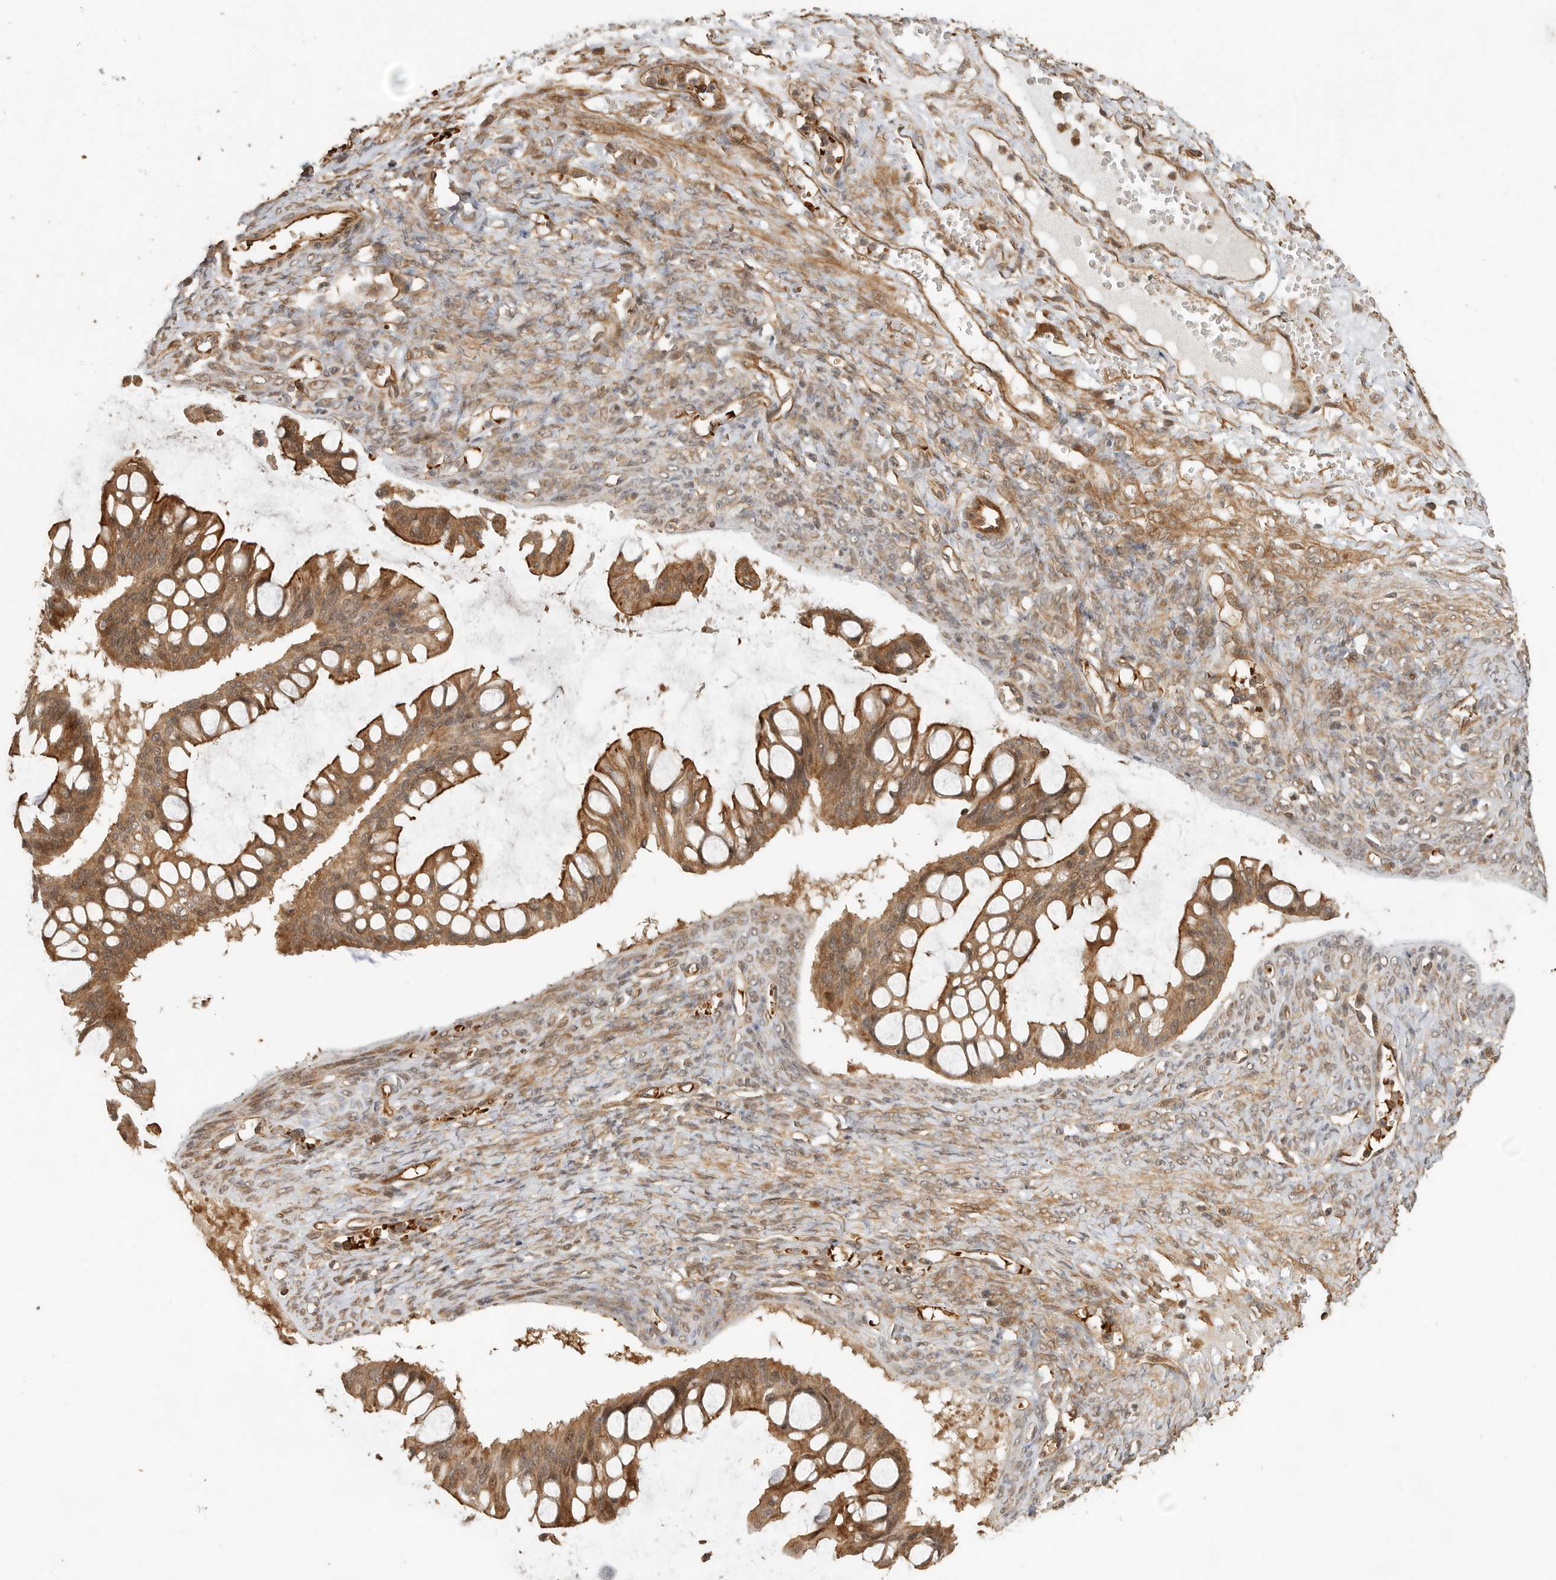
{"staining": {"intensity": "moderate", "quantity": ">75%", "location": "cytoplasmic/membranous"}, "tissue": "ovarian cancer", "cell_type": "Tumor cells", "image_type": "cancer", "snomed": [{"axis": "morphology", "description": "Cystadenocarcinoma, mucinous, NOS"}, {"axis": "topography", "description": "Ovary"}], "caption": "Immunohistochemical staining of human mucinous cystadenocarcinoma (ovarian) displays medium levels of moderate cytoplasmic/membranous positivity in about >75% of tumor cells.", "gene": "OTUD6B", "patient": {"sex": "female", "age": 73}}